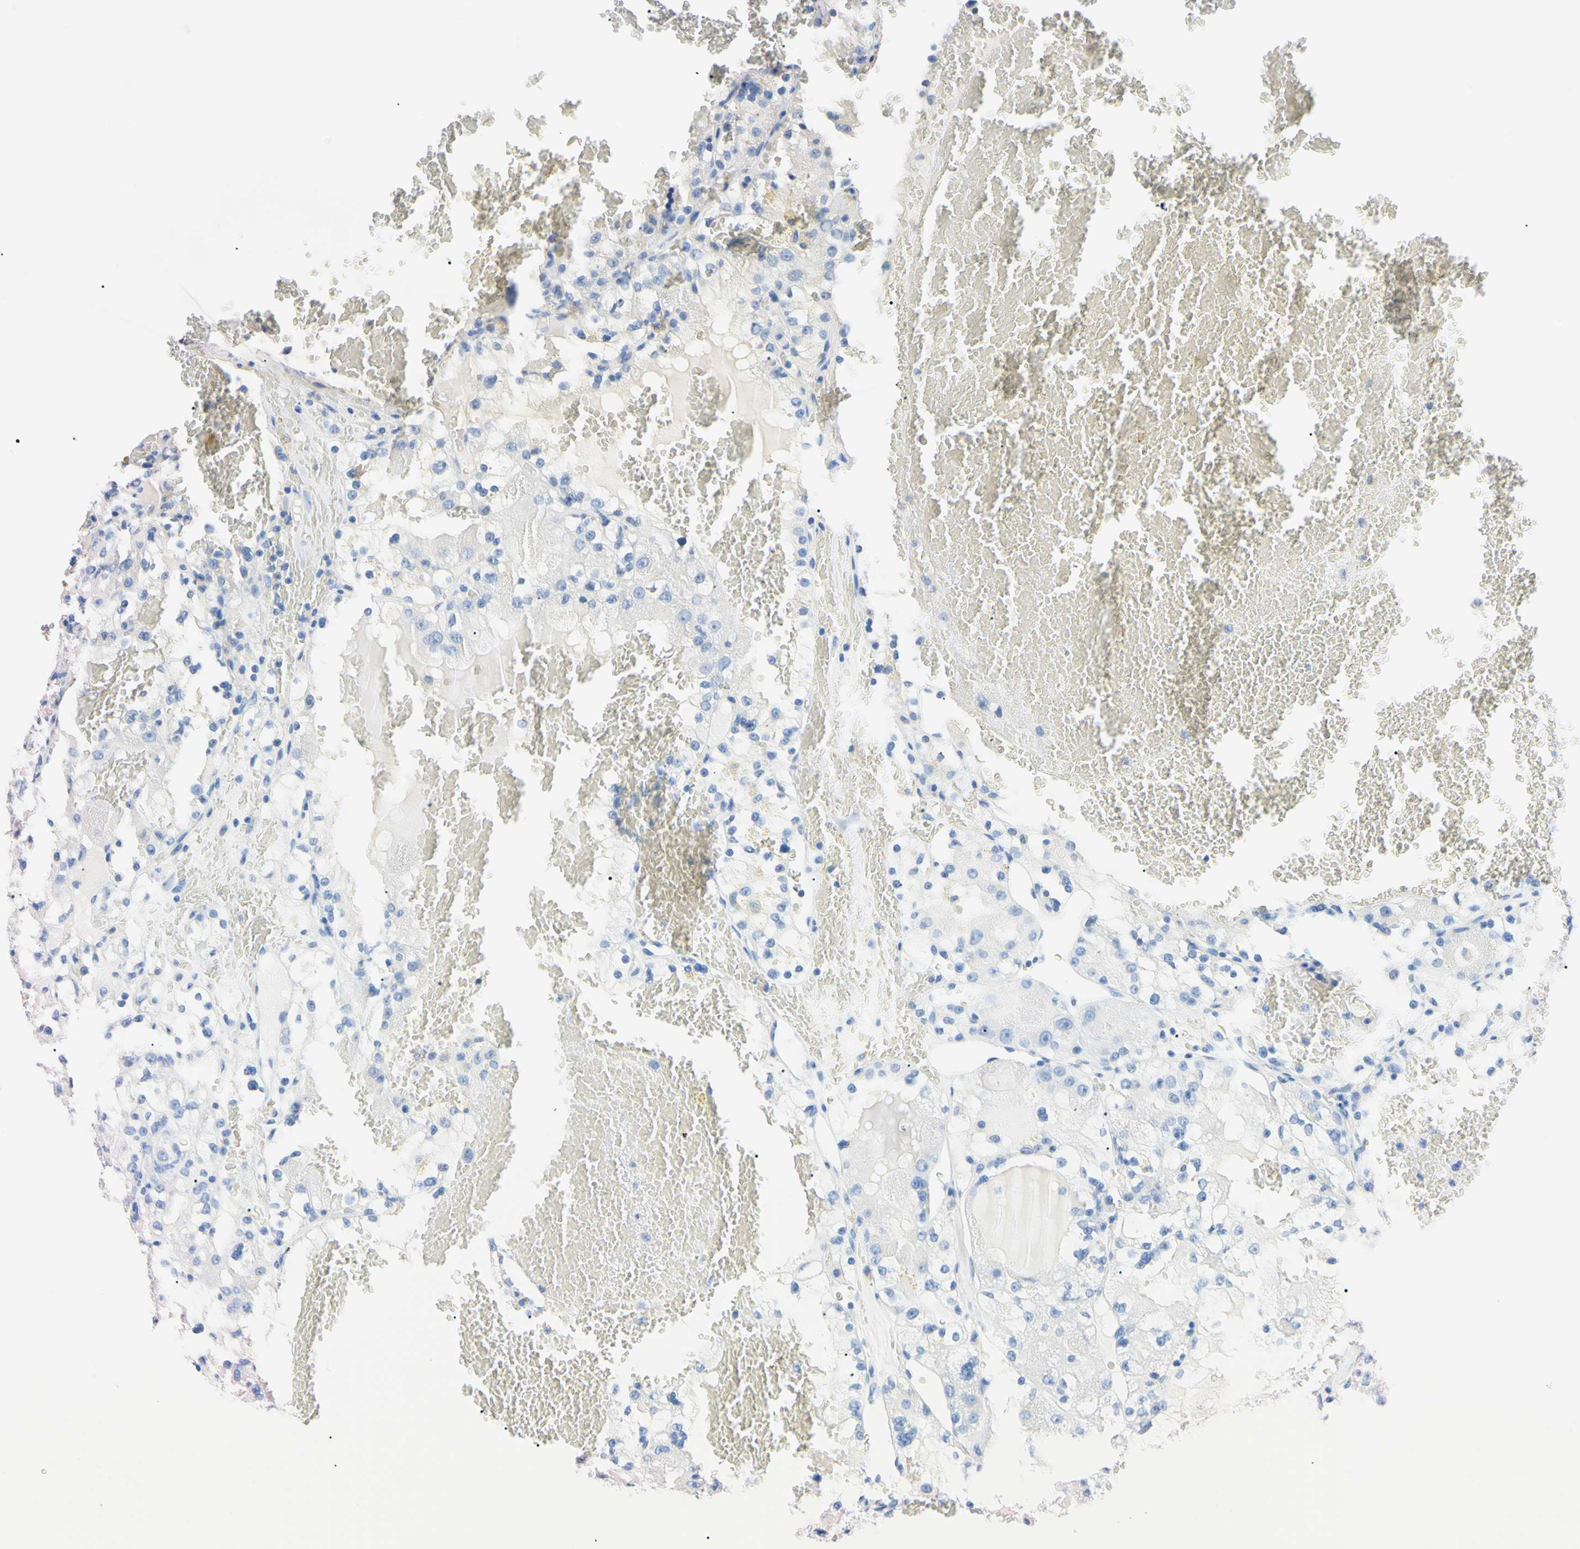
{"staining": {"intensity": "negative", "quantity": "none", "location": "none"}, "tissue": "renal cancer", "cell_type": "Tumor cells", "image_type": "cancer", "snomed": [{"axis": "morphology", "description": "Normal tissue, NOS"}, {"axis": "morphology", "description": "Adenocarcinoma, NOS"}, {"axis": "topography", "description": "Kidney"}], "caption": "The immunohistochemistry micrograph has no significant expression in tumor cells of renal adenocarcinoma tissue.", "gene": "PNKD", "patient": {"sex": "male", "age": 61}}